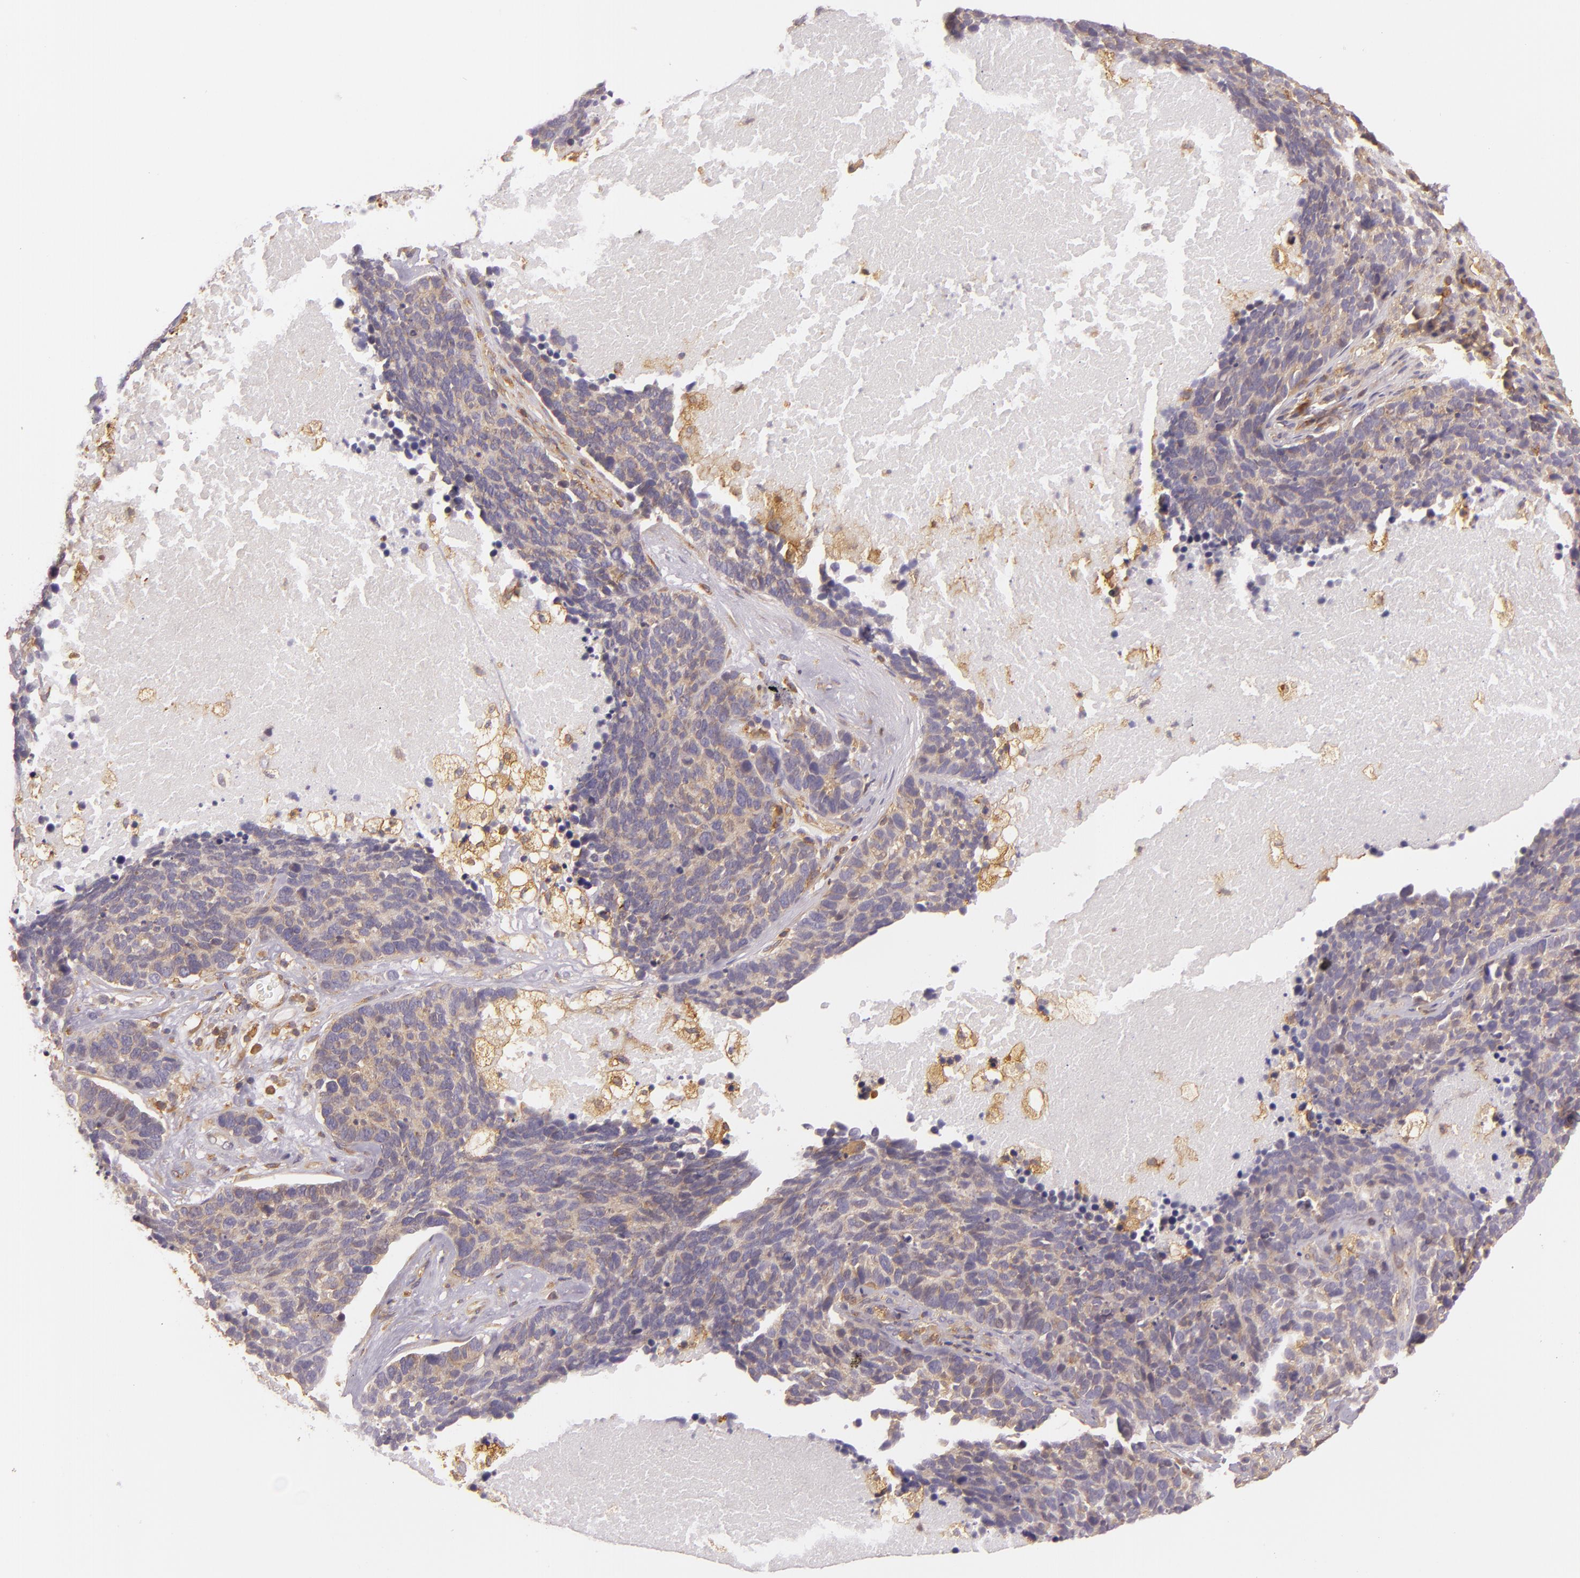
{"staining": {"intensity": "weak", "quantity": ">75%", "location": "cytoplasmic/membranous"}, "tissue": "lung cancer", "cell_type": "Tumor cells", "image_type": "cancer", "snomed": [{"axis": "morphology", "description": "Neoplasm, malignant, NOS"}, {"axis": "topography", "description": "Lung"}], "caption": "Lung cancer stained for a protein (brown) exhibits weak cytoplasmic/membranous positive expression in approximately >75% of tumor cells.", "gene": "TLN1", "patient": {"sex": "female", "age": 75}}